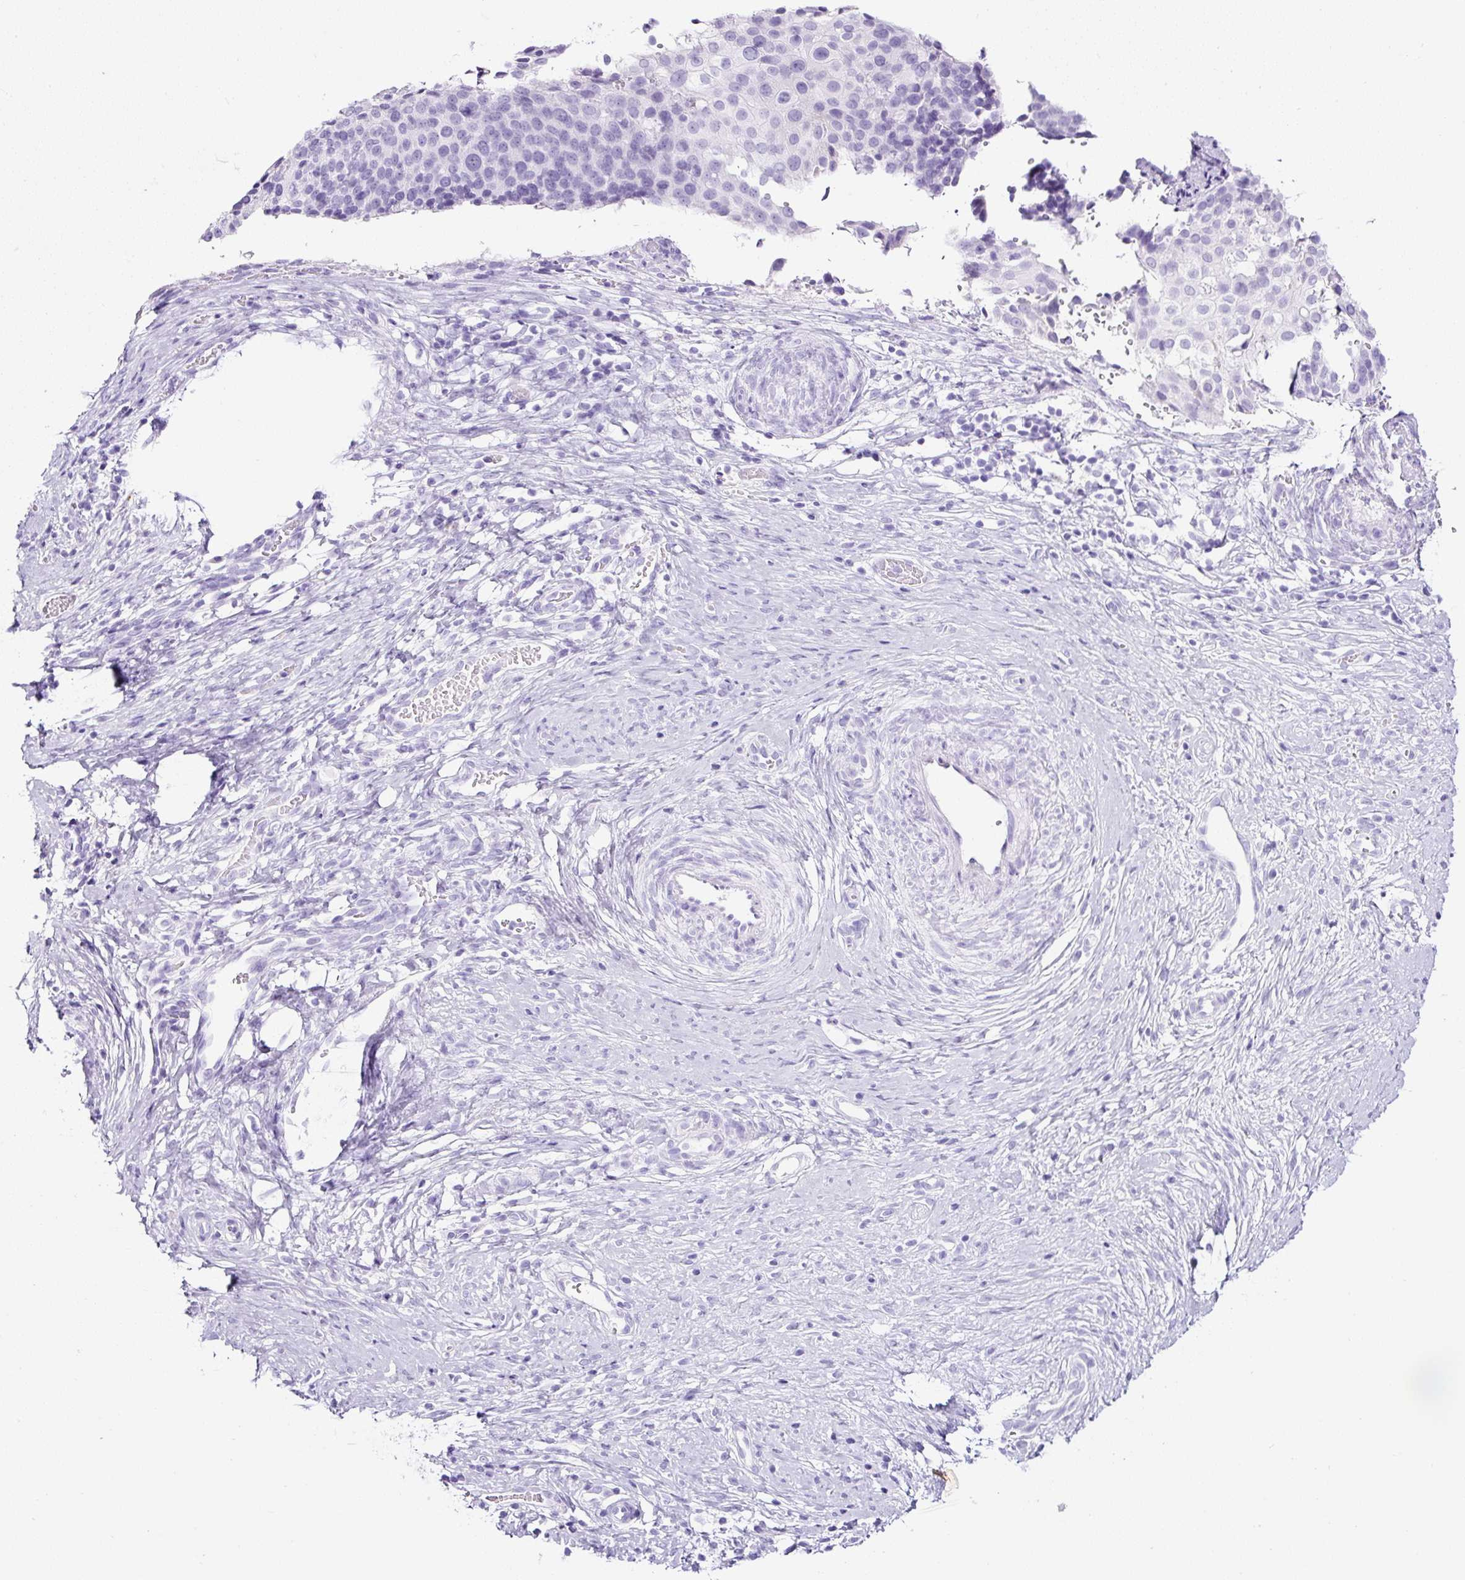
{"staining": {"intensity": "negative", "quantity": "none", "location": "none"}, "tissue": "cervical cancer", "cell_type": "Tumor cells", "image_type": "cancer", "snomed": [{"axis": "morphology", "description": "Squamous cell carcinoma, NOS"}, {"axis": "topography", "description": "Cervix"}], "caption": "IHC micrograph of human cervical cancer stained for a protein (brown), which shows no positivity in tumor cells.", "gene": "TMEM200B", "patient": {"sex": "female", "age": 44}}